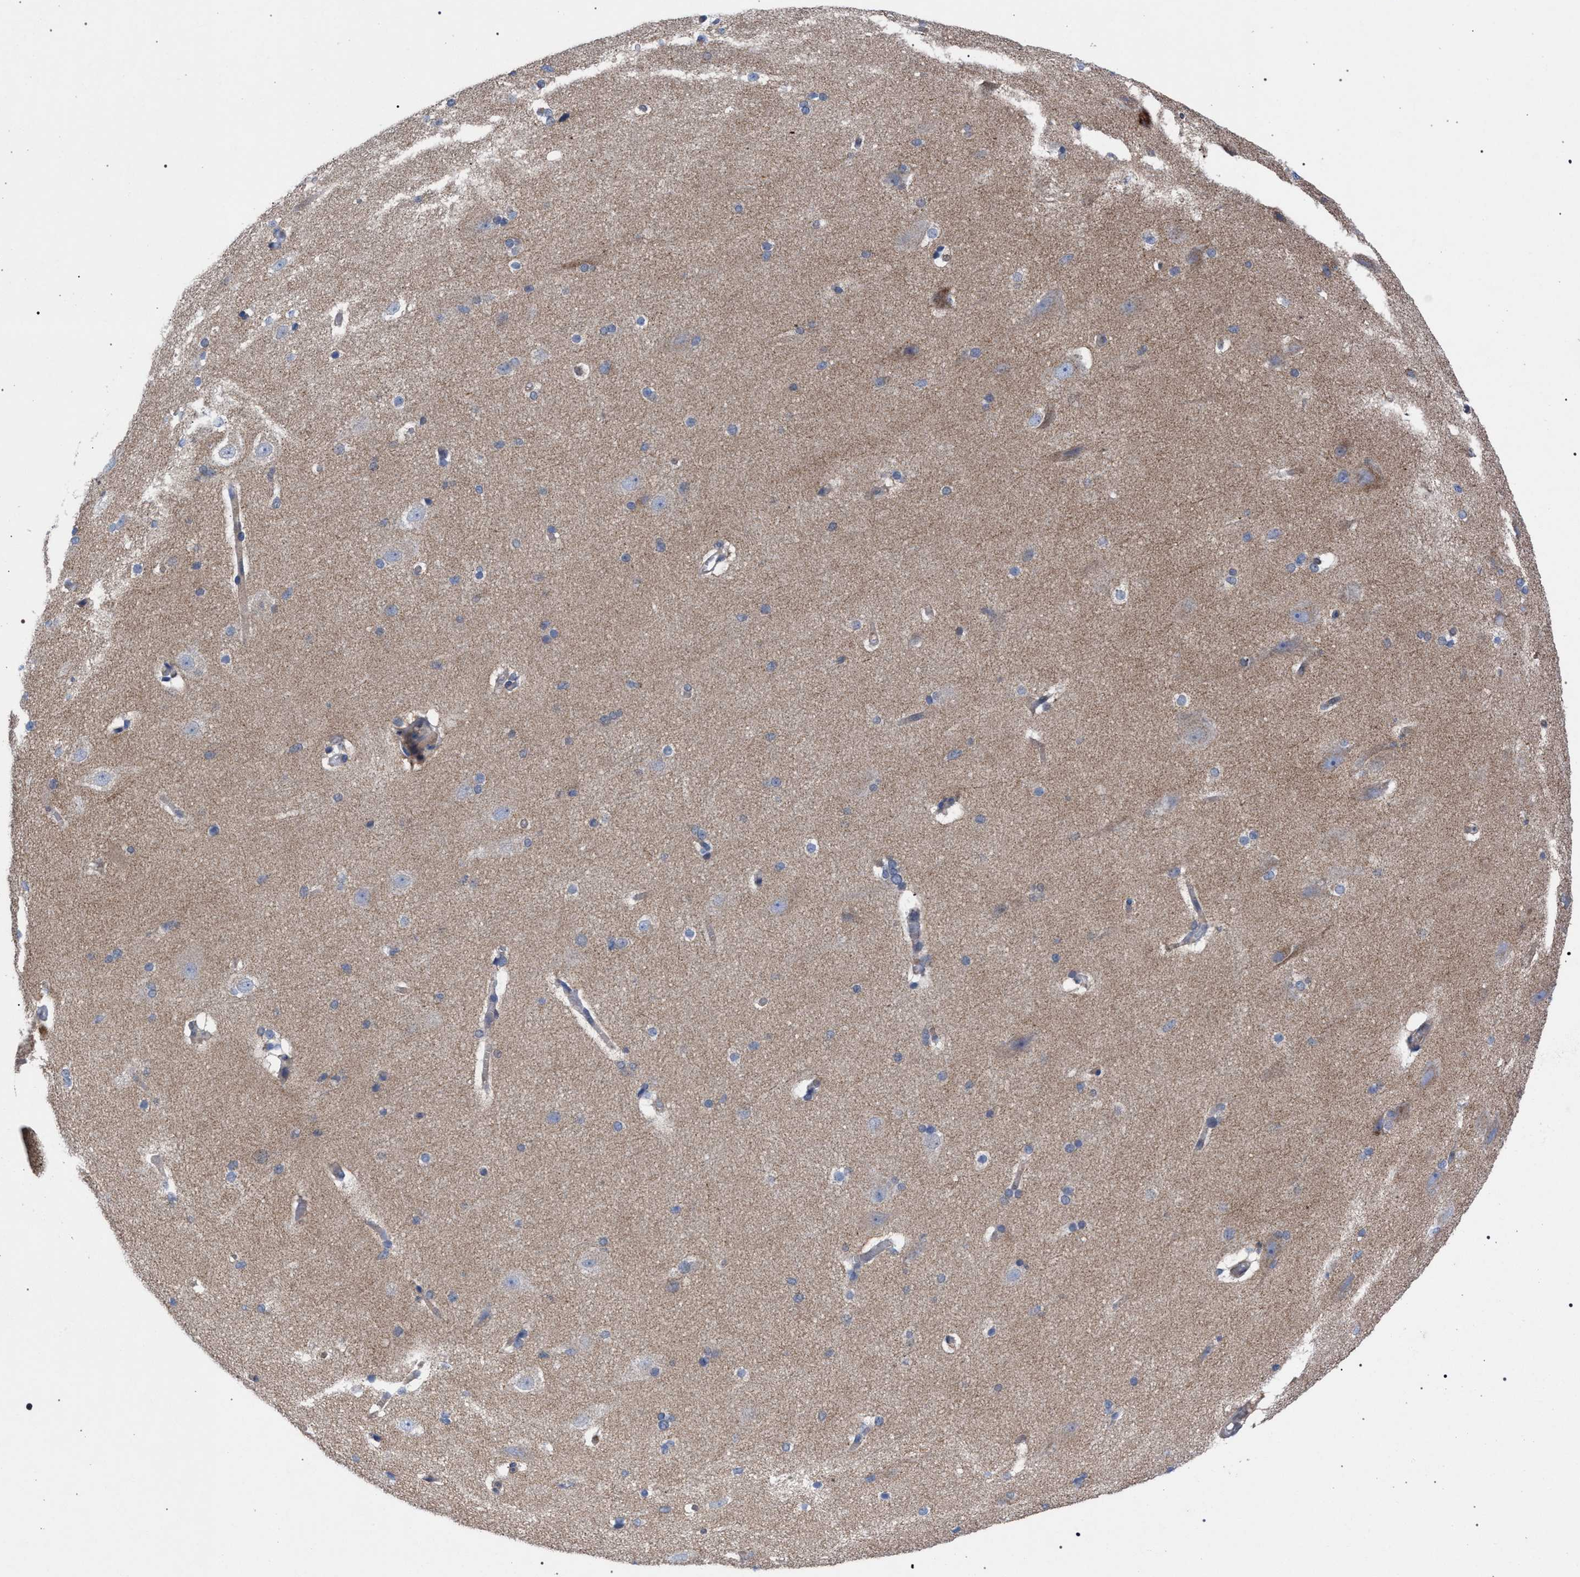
{"staining": {"intensity": "negative", "quantity": "none", "location": "none"}, "tissue": "cerebral cortex", "cell_type": "Endothelial cells", "image_type": "normal", "snomed": [{"axis": "morphology", "description": "Normal tissue, NOS"}, {"axis": "topography", "description": "Cerebral cortex"}, {"axis": "topography", "description": "Hippocampus"}], "caption": "DAB immunohistochemical staining of benign cerebral cortex shows no significant staining in endothelial cells.", "gene": "GMPR", "patient": {"sex": "female", "age": 19}}